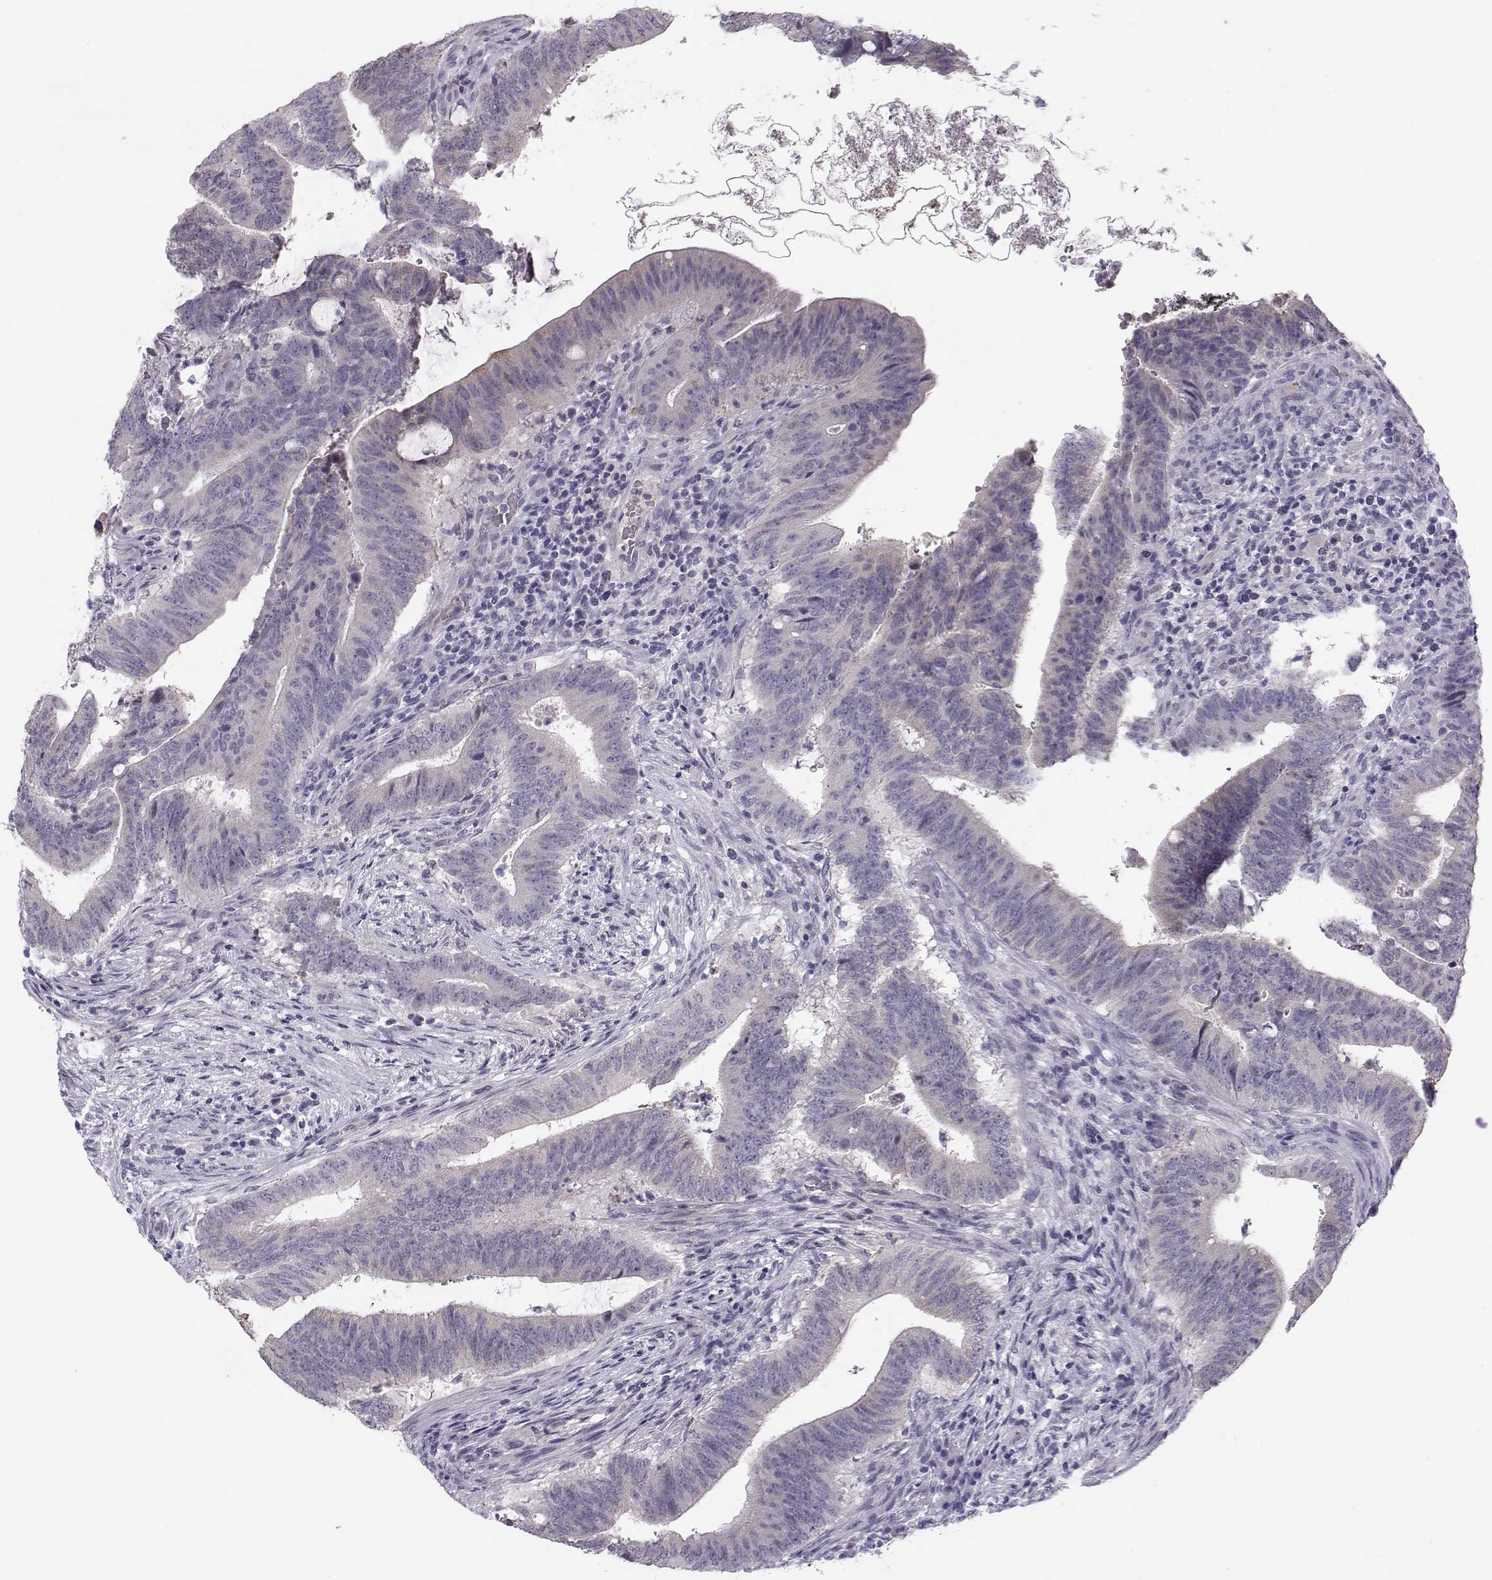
{"staining": {"intensity": "negative", "quantity": "none", "location": "none"}, "tissue": "colorectal cancer", "cell_type": "Tumor cells", "image_type": "cancer", "snomed": [{"axis": "morphology", "description": "Adenocarcinoma, NOS"}, {"axis": "topography", "description": "Colon"}], "caption": "Colorectal cancer (adenocarcinoma) was stained to show a protein in brown. There is no significant positivity in tumor cells. (DAB immunohistochemistry visualized using brightfield microscopy, high magnification).", "gene": "KCNMB4", "patient": {"sex": "female", "age": 43}}